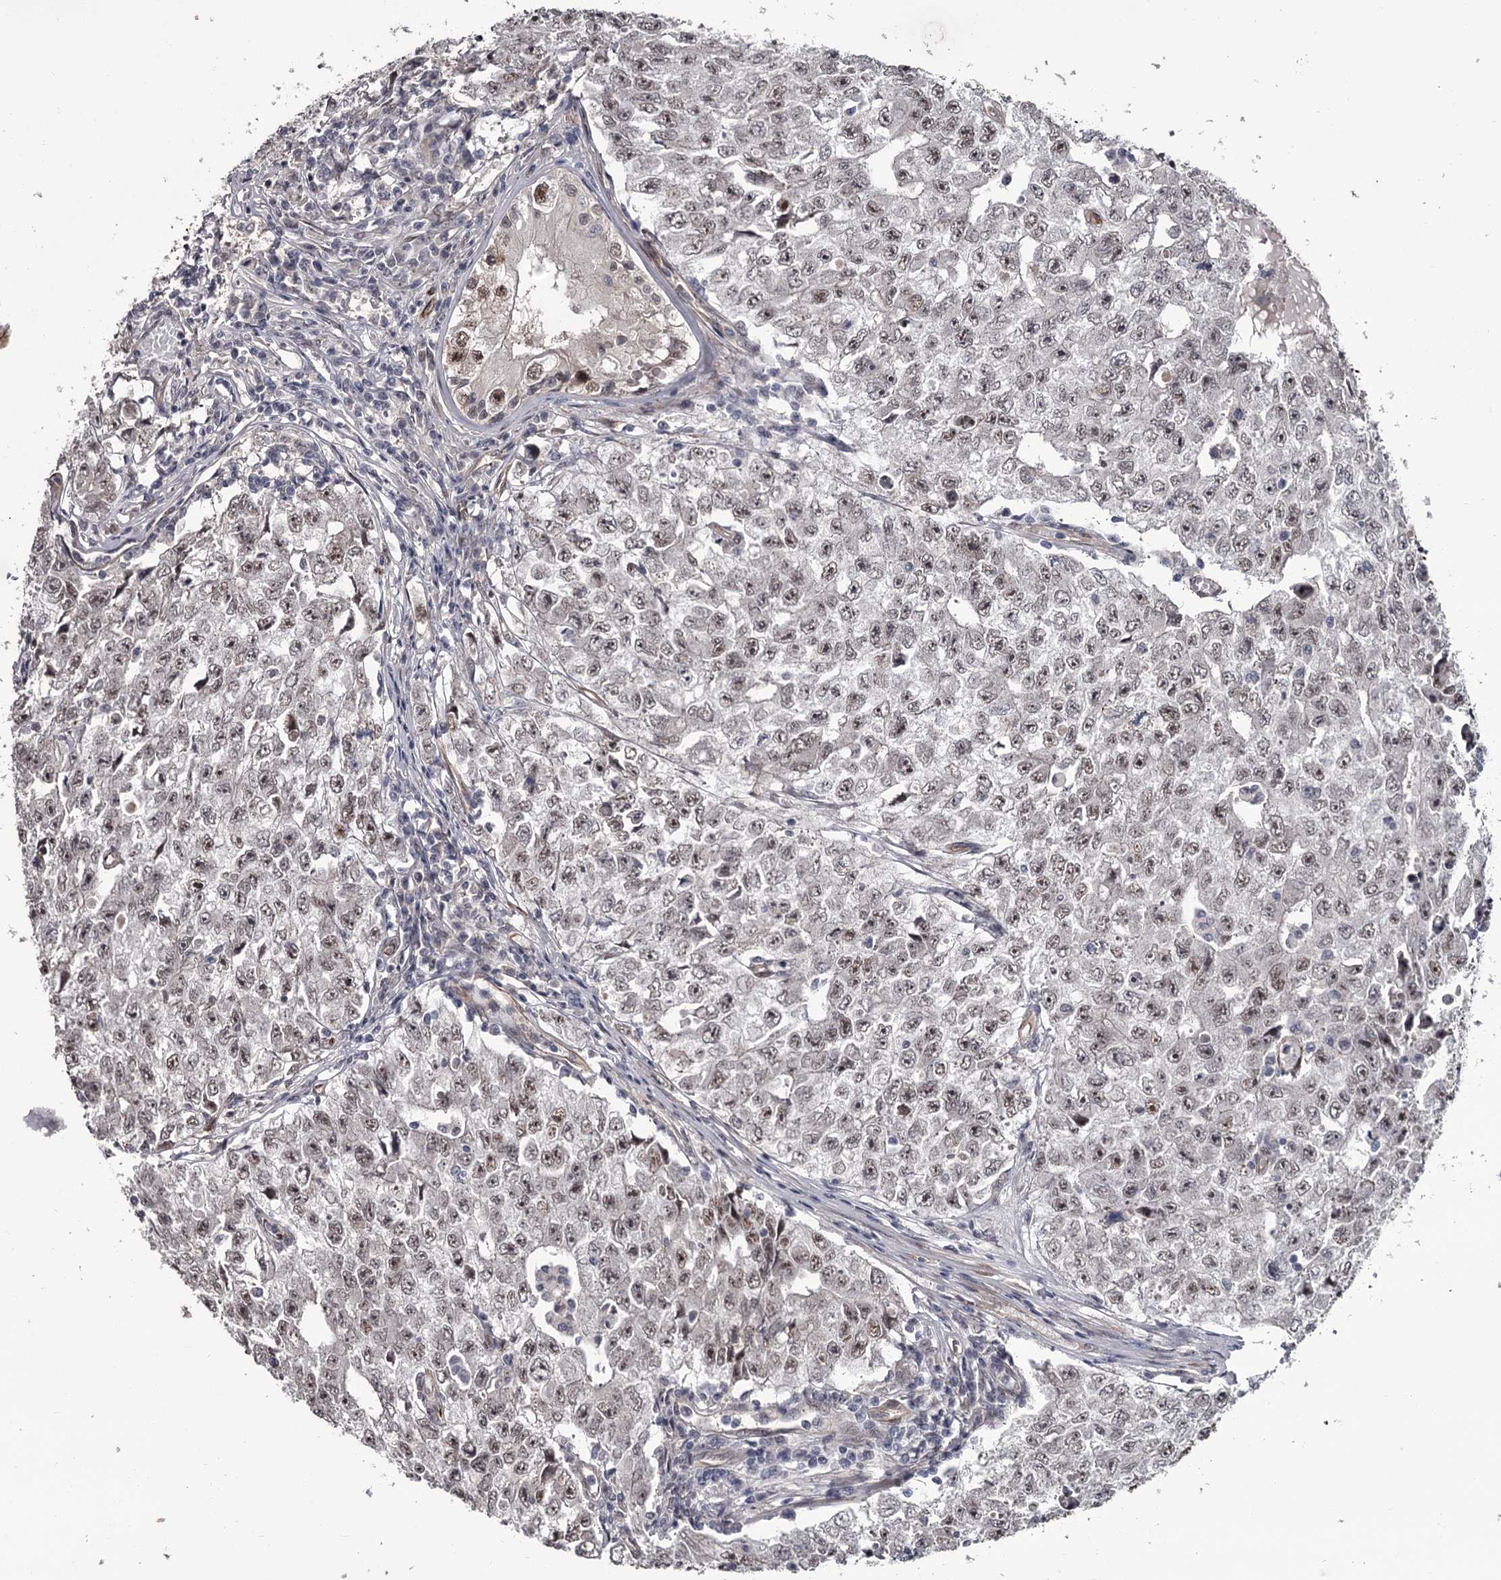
{"staining": {"intensity": "weak", "quantity": ">75%", "location": "nuclear"}, "tissue": "testis cancer", "cell_type": "Tumor cells", "image_type": "cancer", "snomed": [{"axis": "morphology", "description": "Carcinoma, Embryonal, NOS"}, {"axis": "topography", "description": "Testis"}], "caption": "Immunohistochemistry (IHC) micrograph of human testis cancer stained for a protein (brown), which reveals low levels of weak nuclear positivity in approximately >75% of tumor cells.", "gene": "PRPF40B", "patient": {"sex": "male", "age": 17}}